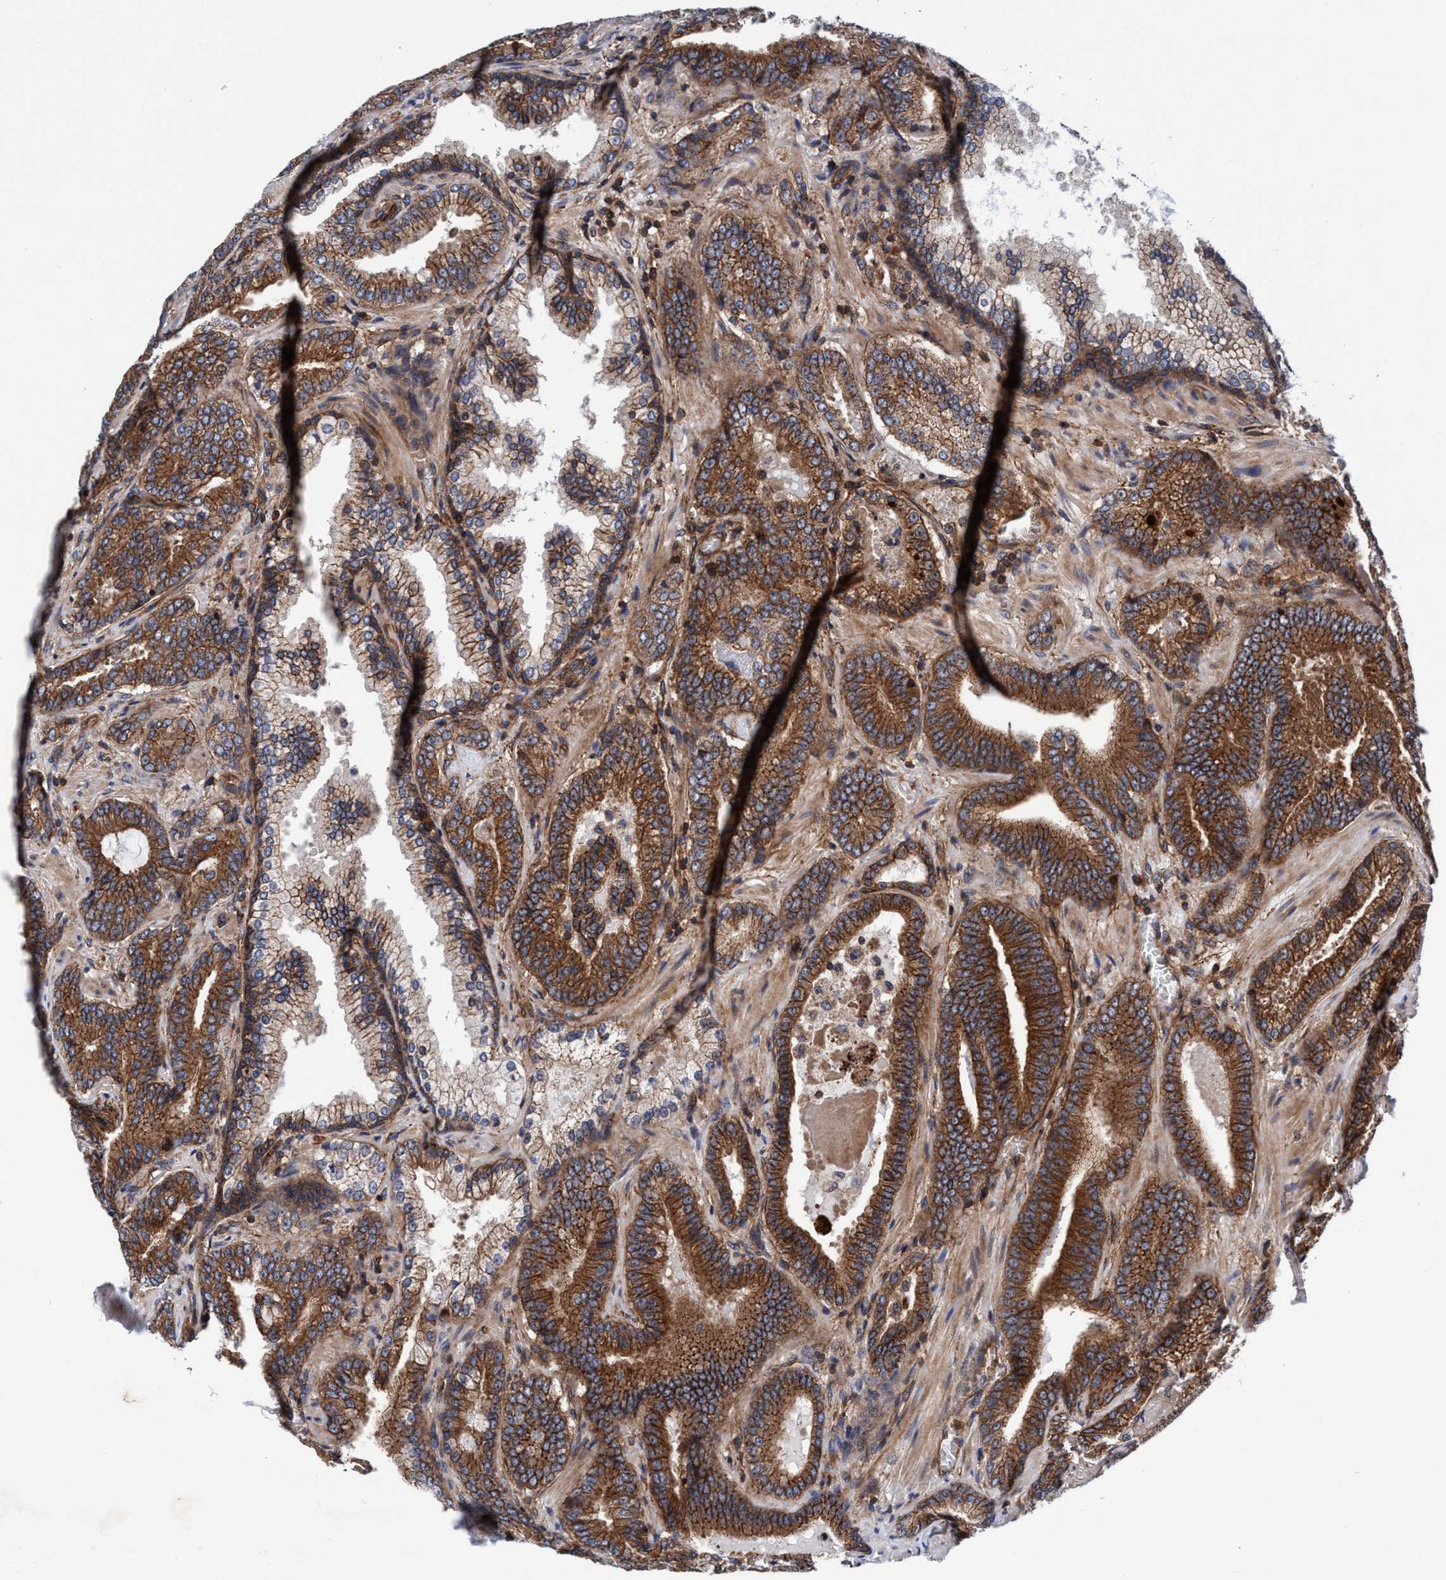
{"staining": {"intensity": "strong", "quantity": ">75%", "location": "cytoplasmic/membranous"}, "tissue": "prostate cancer", "cell_type": "Tumor cells", "image_type": "cancer", "snomed": [{"axis": "morphology", "description": "Adenocarcinoma, Low grade"}, {"axis": "topography", "description": "Prostate"}], "caption": "Strong cytoplasmic/membranous positivity is identified in about >75% of tumor cells in prostate cancer. The staining was performed using DAB (3,3'-diaminobenzidine), with brown indicating positive protein expression. Nuclei are stained blue with hematoxylin.", "gene": "MCM3AP", "patient": {"sex": "male", "age": 51}}